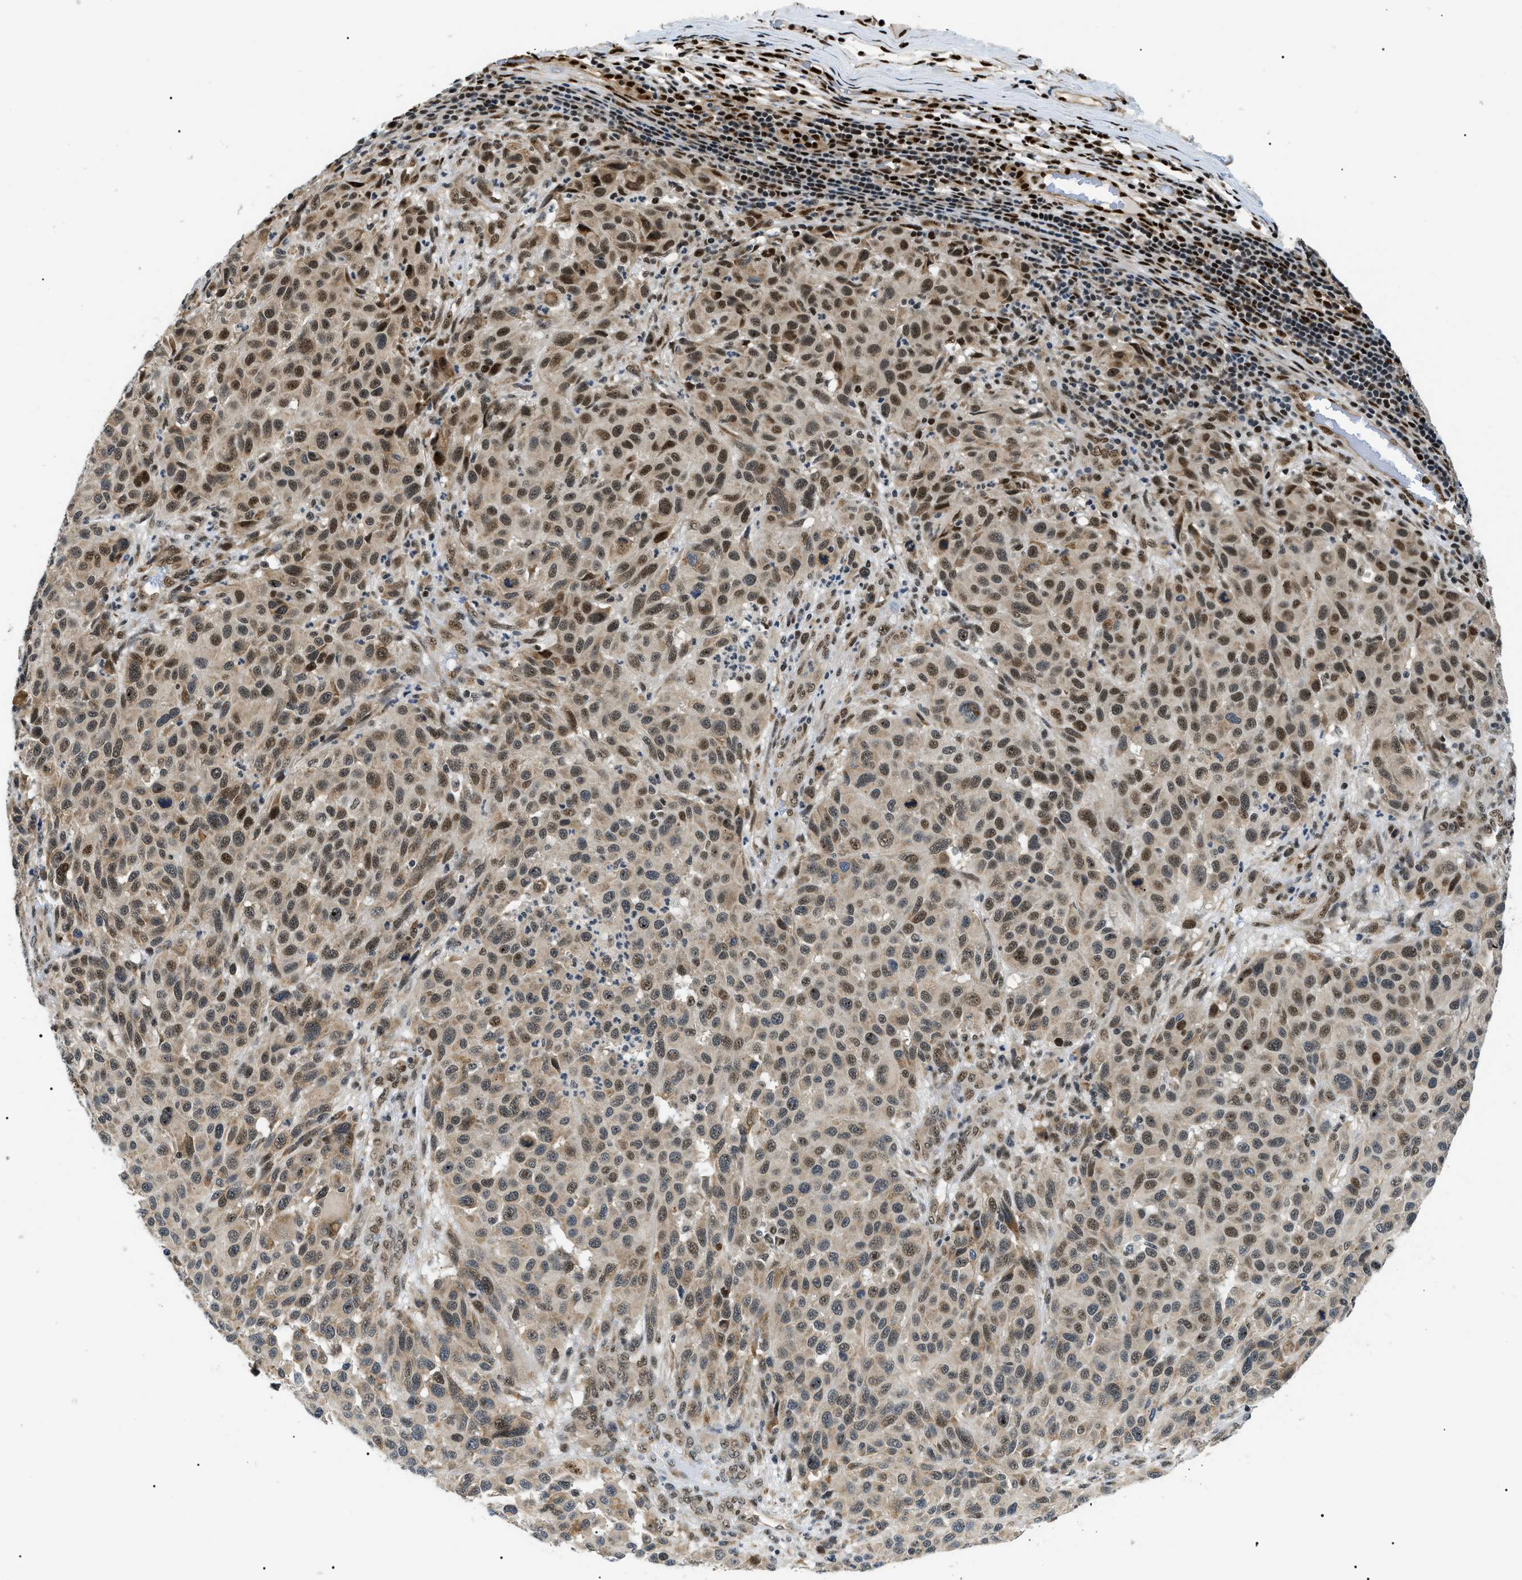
{"staining": {"intensity": "moderate", "quantity": ">75%", "location": "cytoplasmic/membranous,nuclear"}, "tissue": "melanoma", "cell_type": "Tumor cells", "image_type": "cancer", "snomed": [{"axis": "morphology", "description": "Malignant melanoma, Metastatic site"}, {"axis": "topography", "description": "Lymph node"}], "caption": "Melanoma tissue exhibits moderate cytoplasmic/membranous and nuclear expression in approximately >75% of tumor cells Using DAB (3,3'-diaminobenzidine) (brown) and hematoxylin (blue) stains, captured at high magnification using brightfield microscopy.", "gene": "CWC25", "patient": {"sex": "male", "age": 61}}